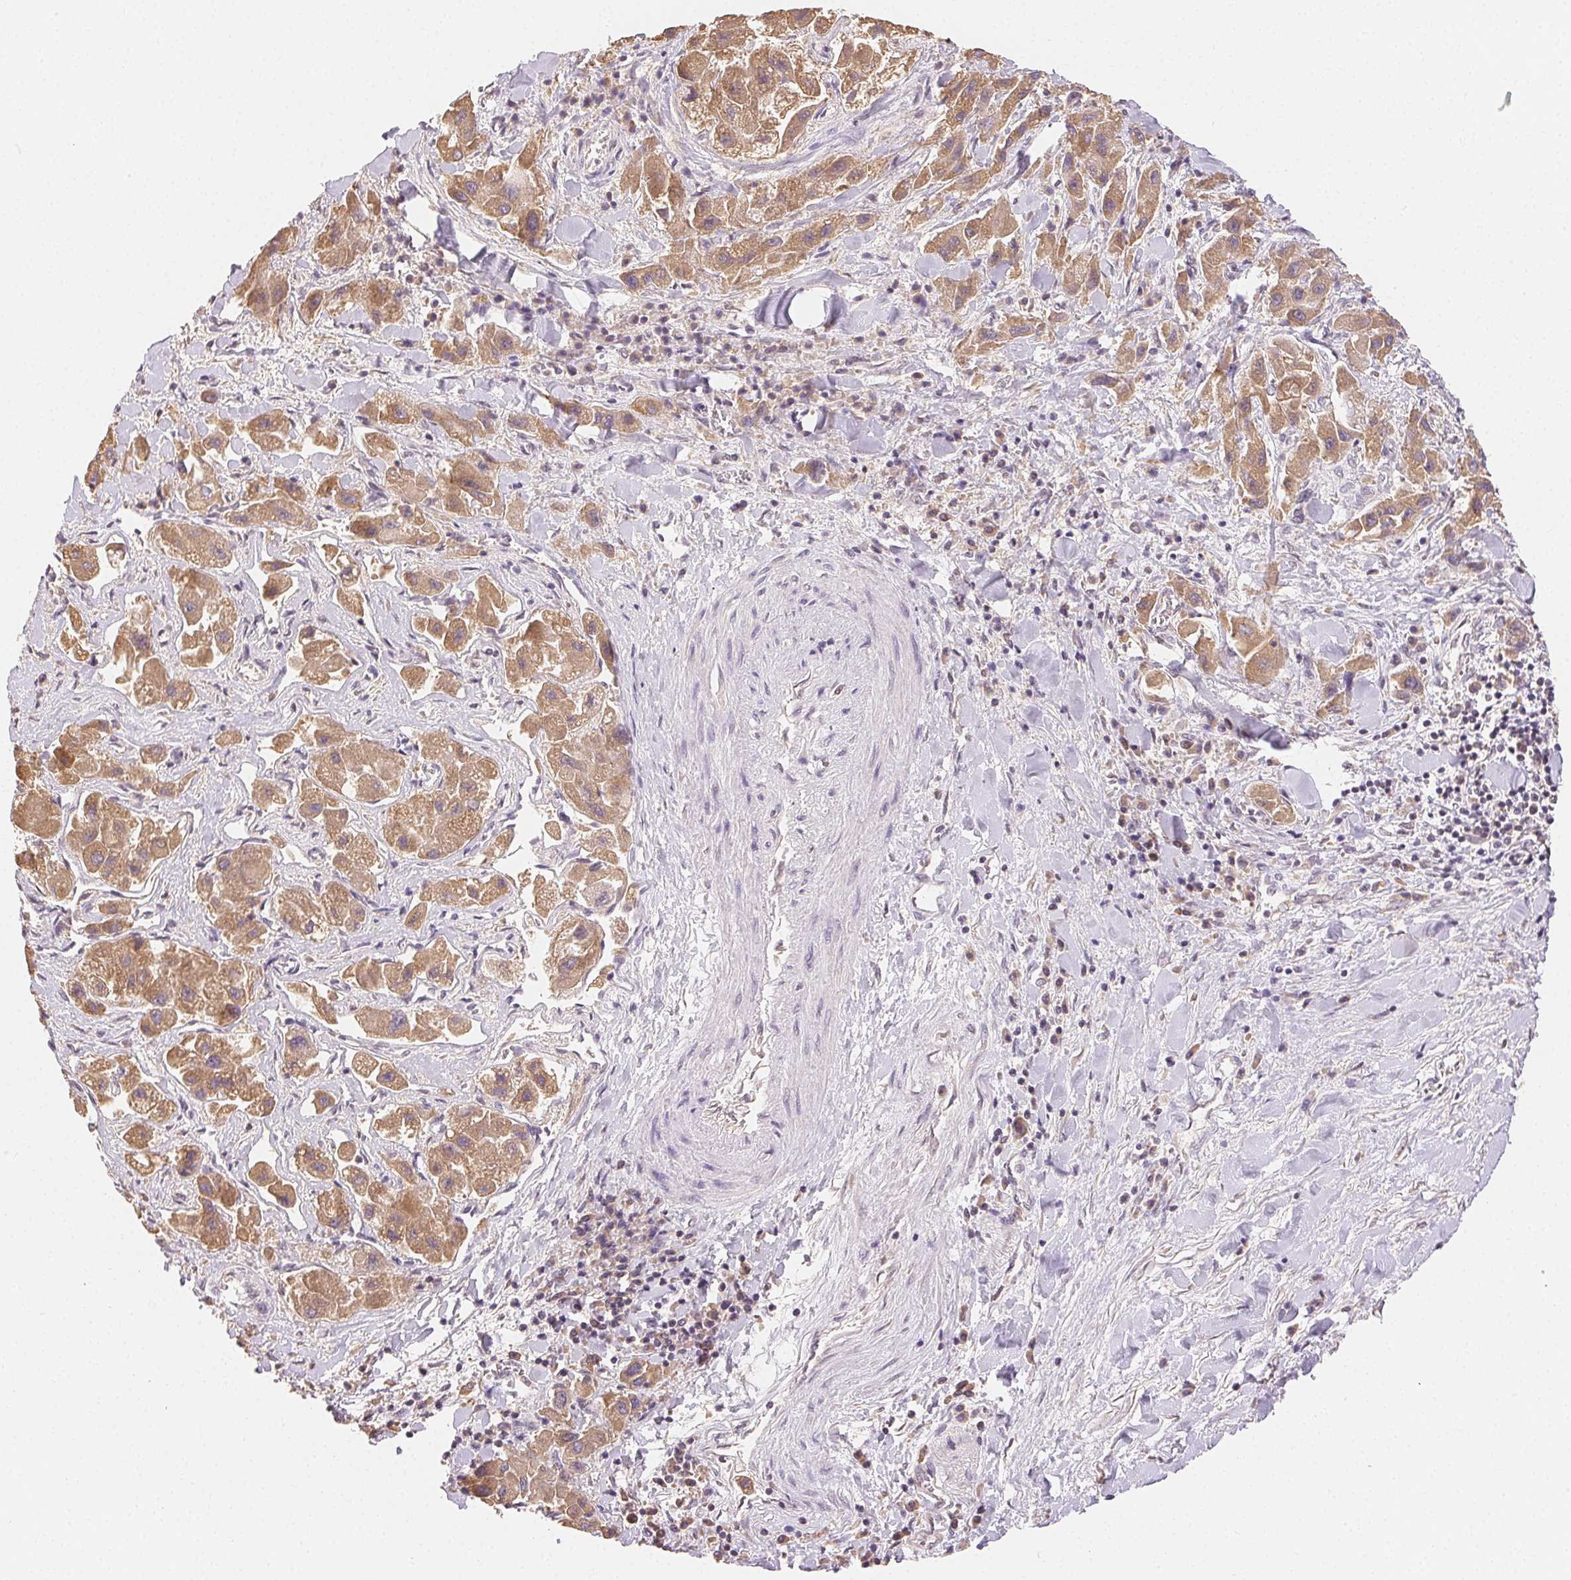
{"staining": {"intensity": "moderate", "quantity": ">75%", "location": "cytoplasmic/membranous"}, "tissue": "liver cancer", "cell_type": "Tumor cells", "image_type": "cancer", "snomed": [{"axis": "morphology", "description": "Carcinoma, Hepatocellular, NOS"}, {"axis": "topography", "description": "Liver"}], "caption": "Hepatocellular carcinoma (liver) tissue displays moderate cytoplasmic/membranous positivity in approximately >75% of tumor cells (IHC, brightfield microscopy, high magnification).", "gene": "SEZ6L2", "patient": {"sex": "male", "age": 24}}